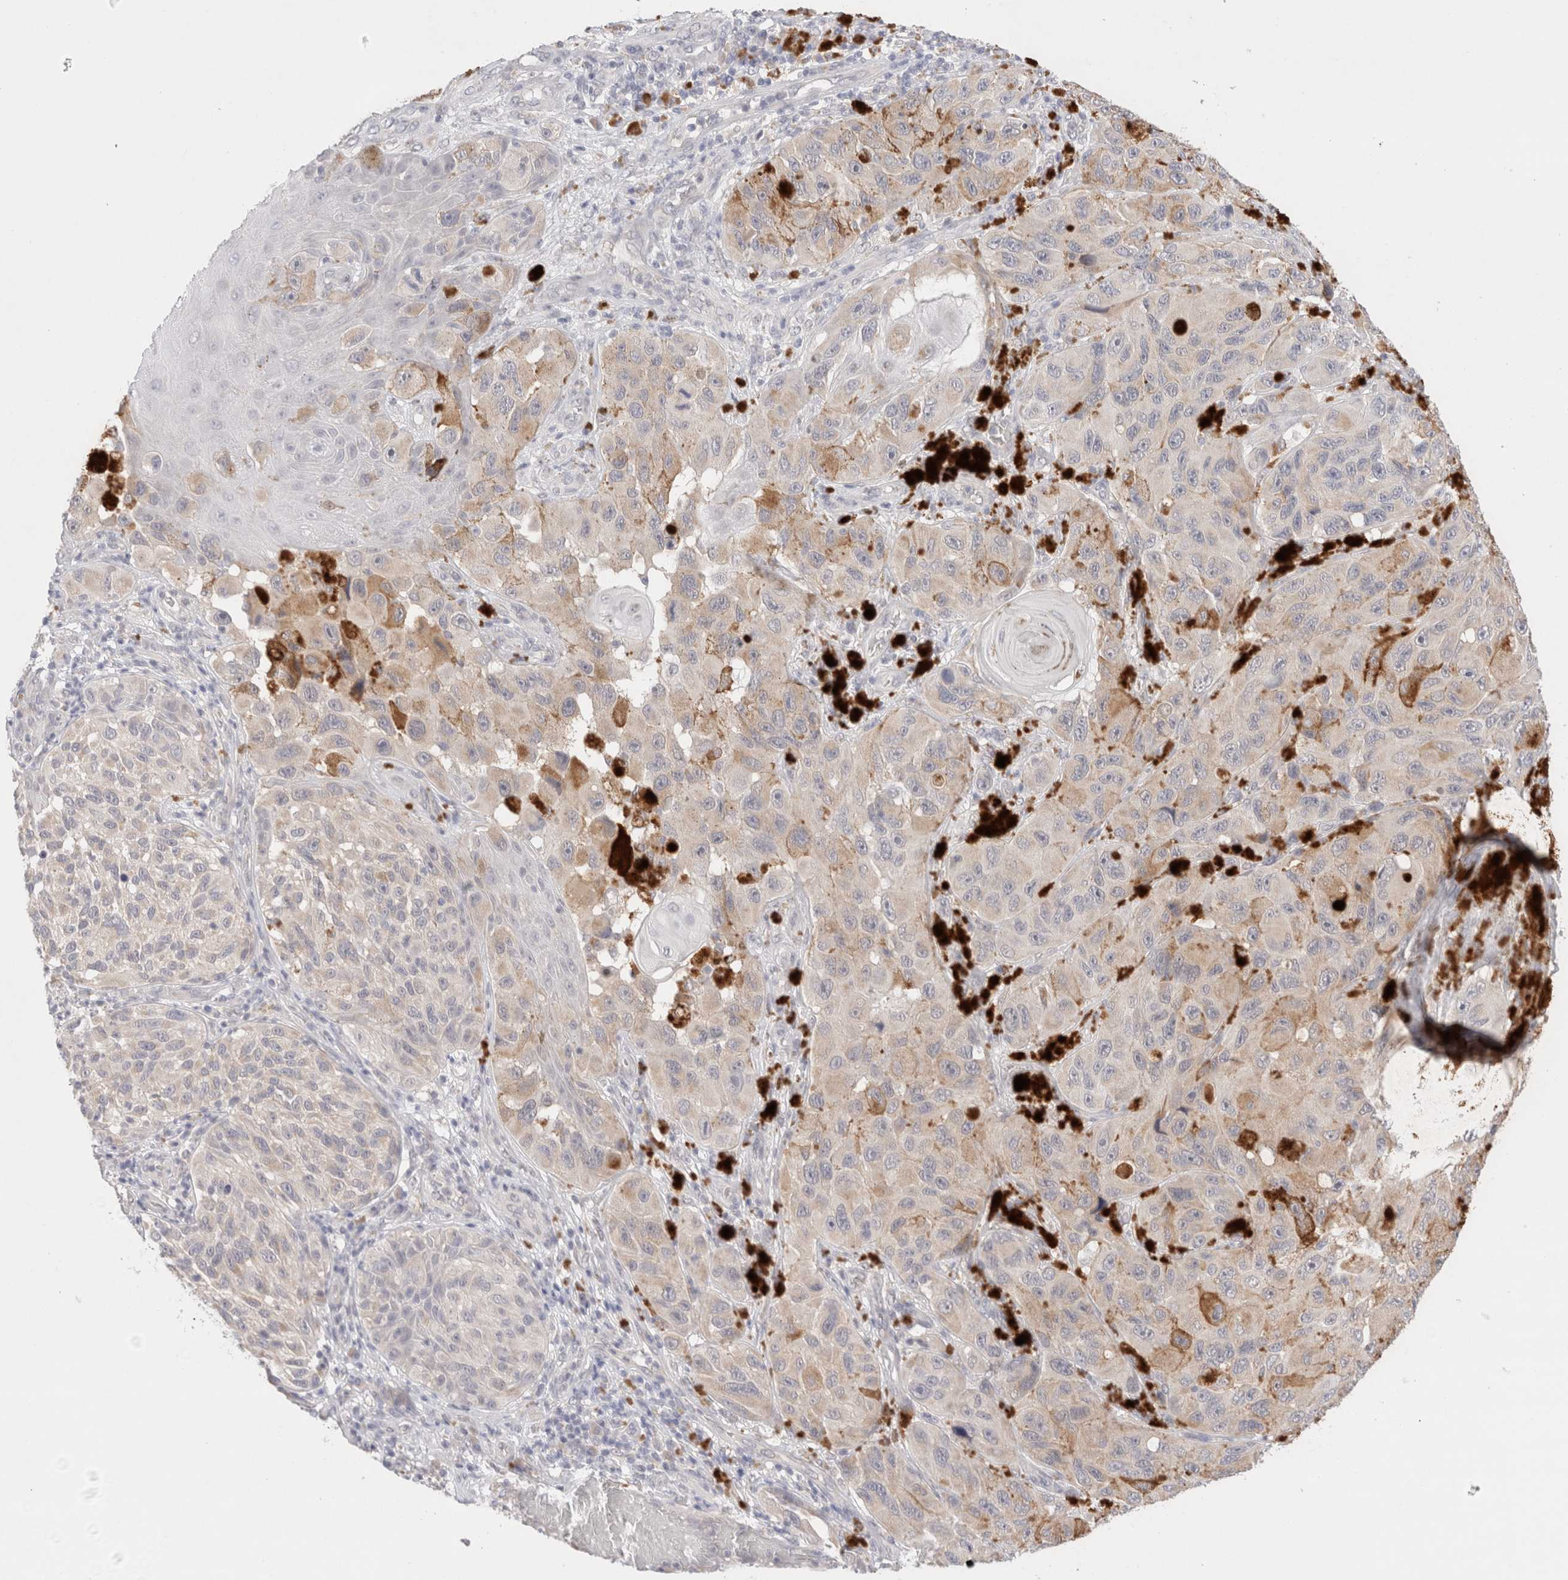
{"staining": {"intensity": "weak", "quantity": "<25%", "location": "cytoplasmic/membranous"}, "tissue": "melanoma", "cell_type": "Tumor cells", "image_type": "cancer", "snomed": [{"axis": "morphology", "description": "Malignant melanoma, NOS"}, {"axis": "topography", "description": "Skin"}], "caption": "Immunohistochemical staining of melanoma demonstrates no significant expression in tumor cells. The staining was performed using DAB to visualize the protein expression in brown, while the nuclei were stained in blue with hematoxylin (Magnification: 20x).", "gene": "SPATA20", "patient": {"sex": "female", "age": 73}}